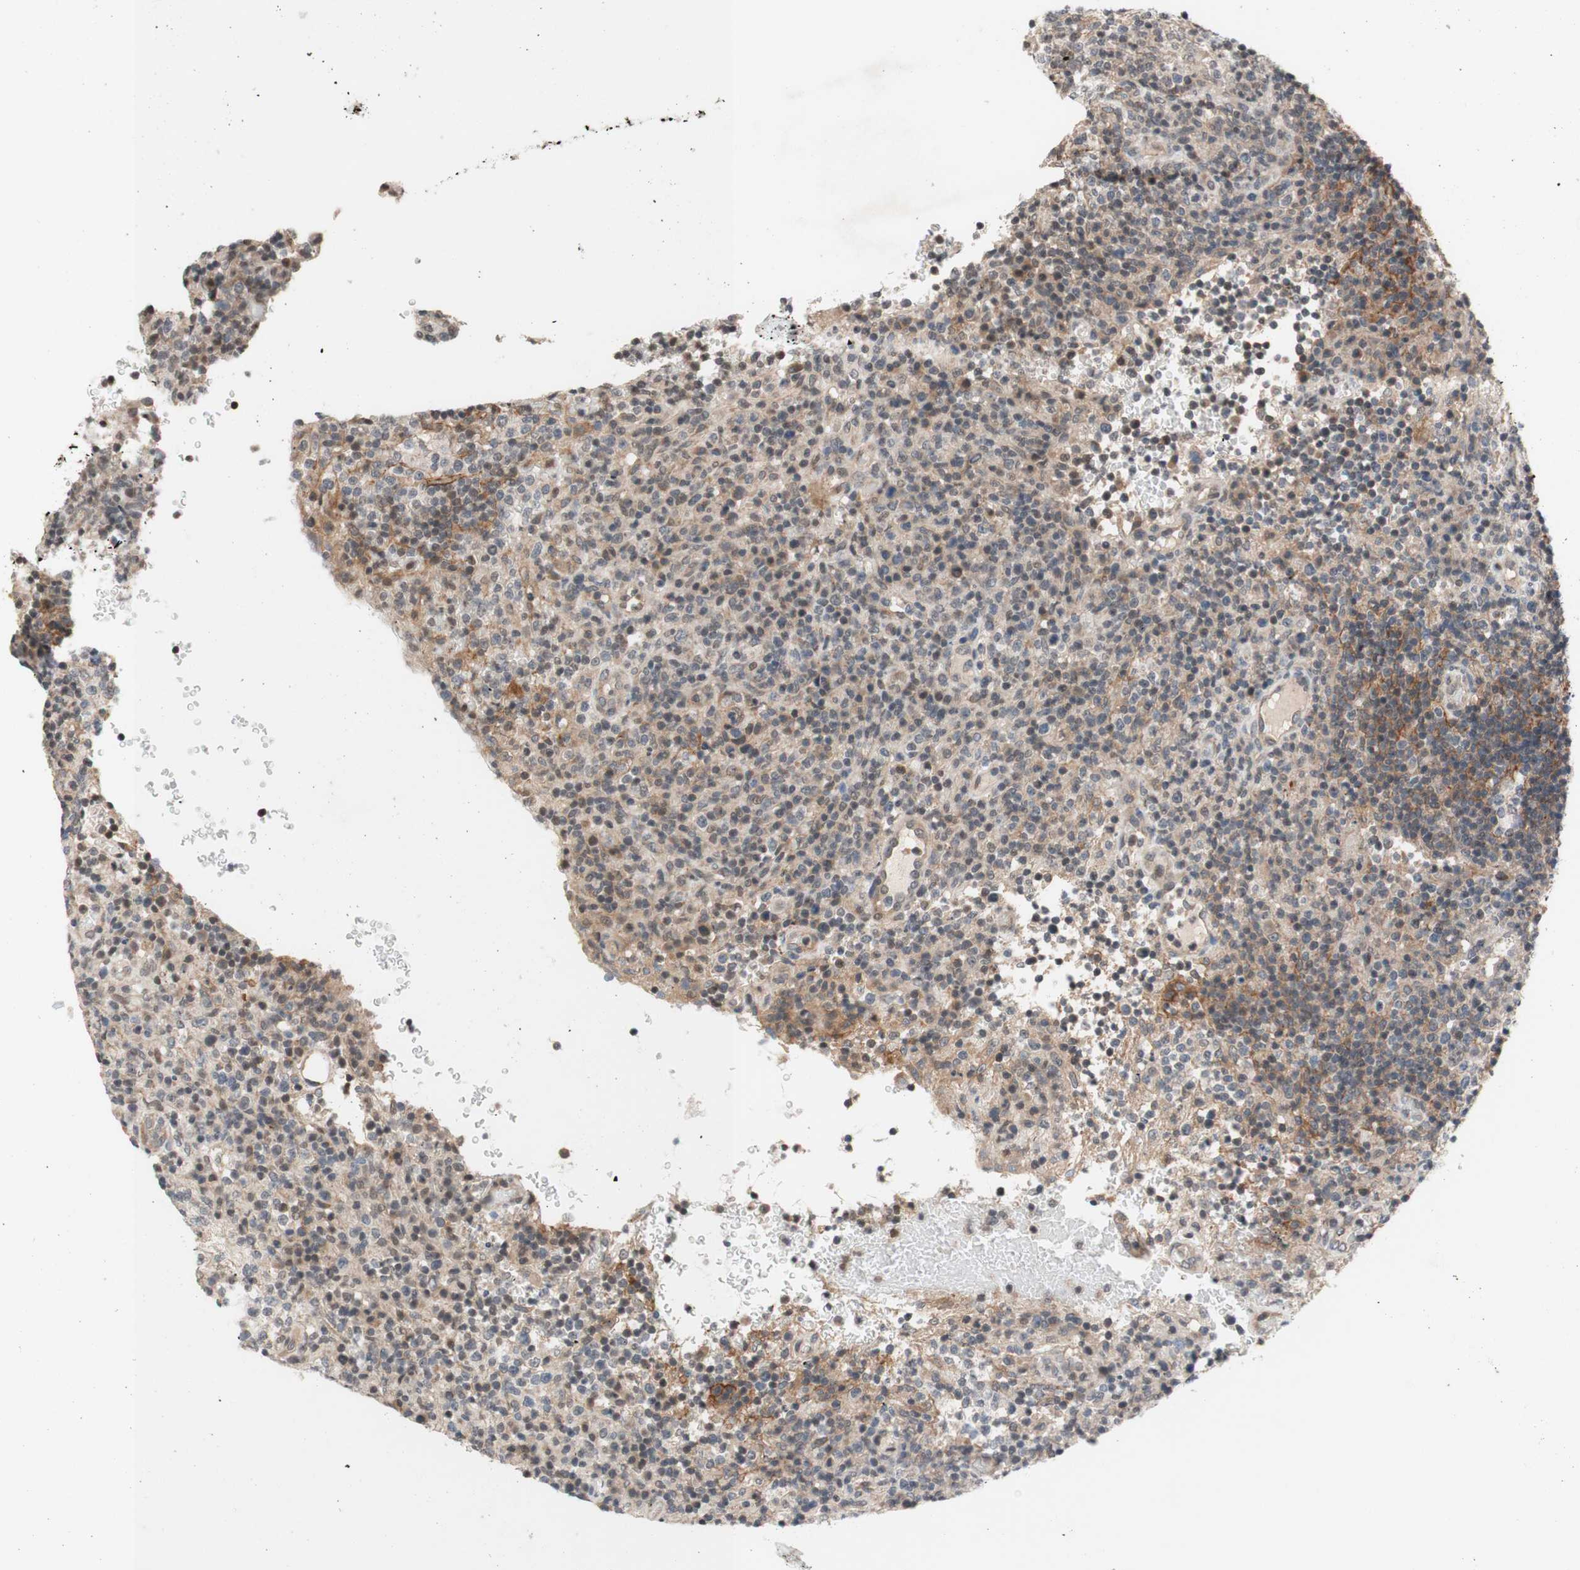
{"staining": {"intensity": "weak", "quantity": "25%-75%", "location": "cytoplasmic/membranous"}, "tissue": "lymphoma", "cell_type": "Tumor cells", "image_type": "cancer", "snomed": [{"axis": "morphology", "description": "Malignant lymphoma, non-Hodgkin's type, High grade"}, {"axis": "topography", "description": "Lymph node"}], "caption": "An image of human high-grade malignant lymphoma, non-Hodgkin's type stained for a protein shows weak cytoplasmic/membranous brown staining in tumor cells.", "gene": "CD55", "patient": {"sex": "female", "age": 76}}